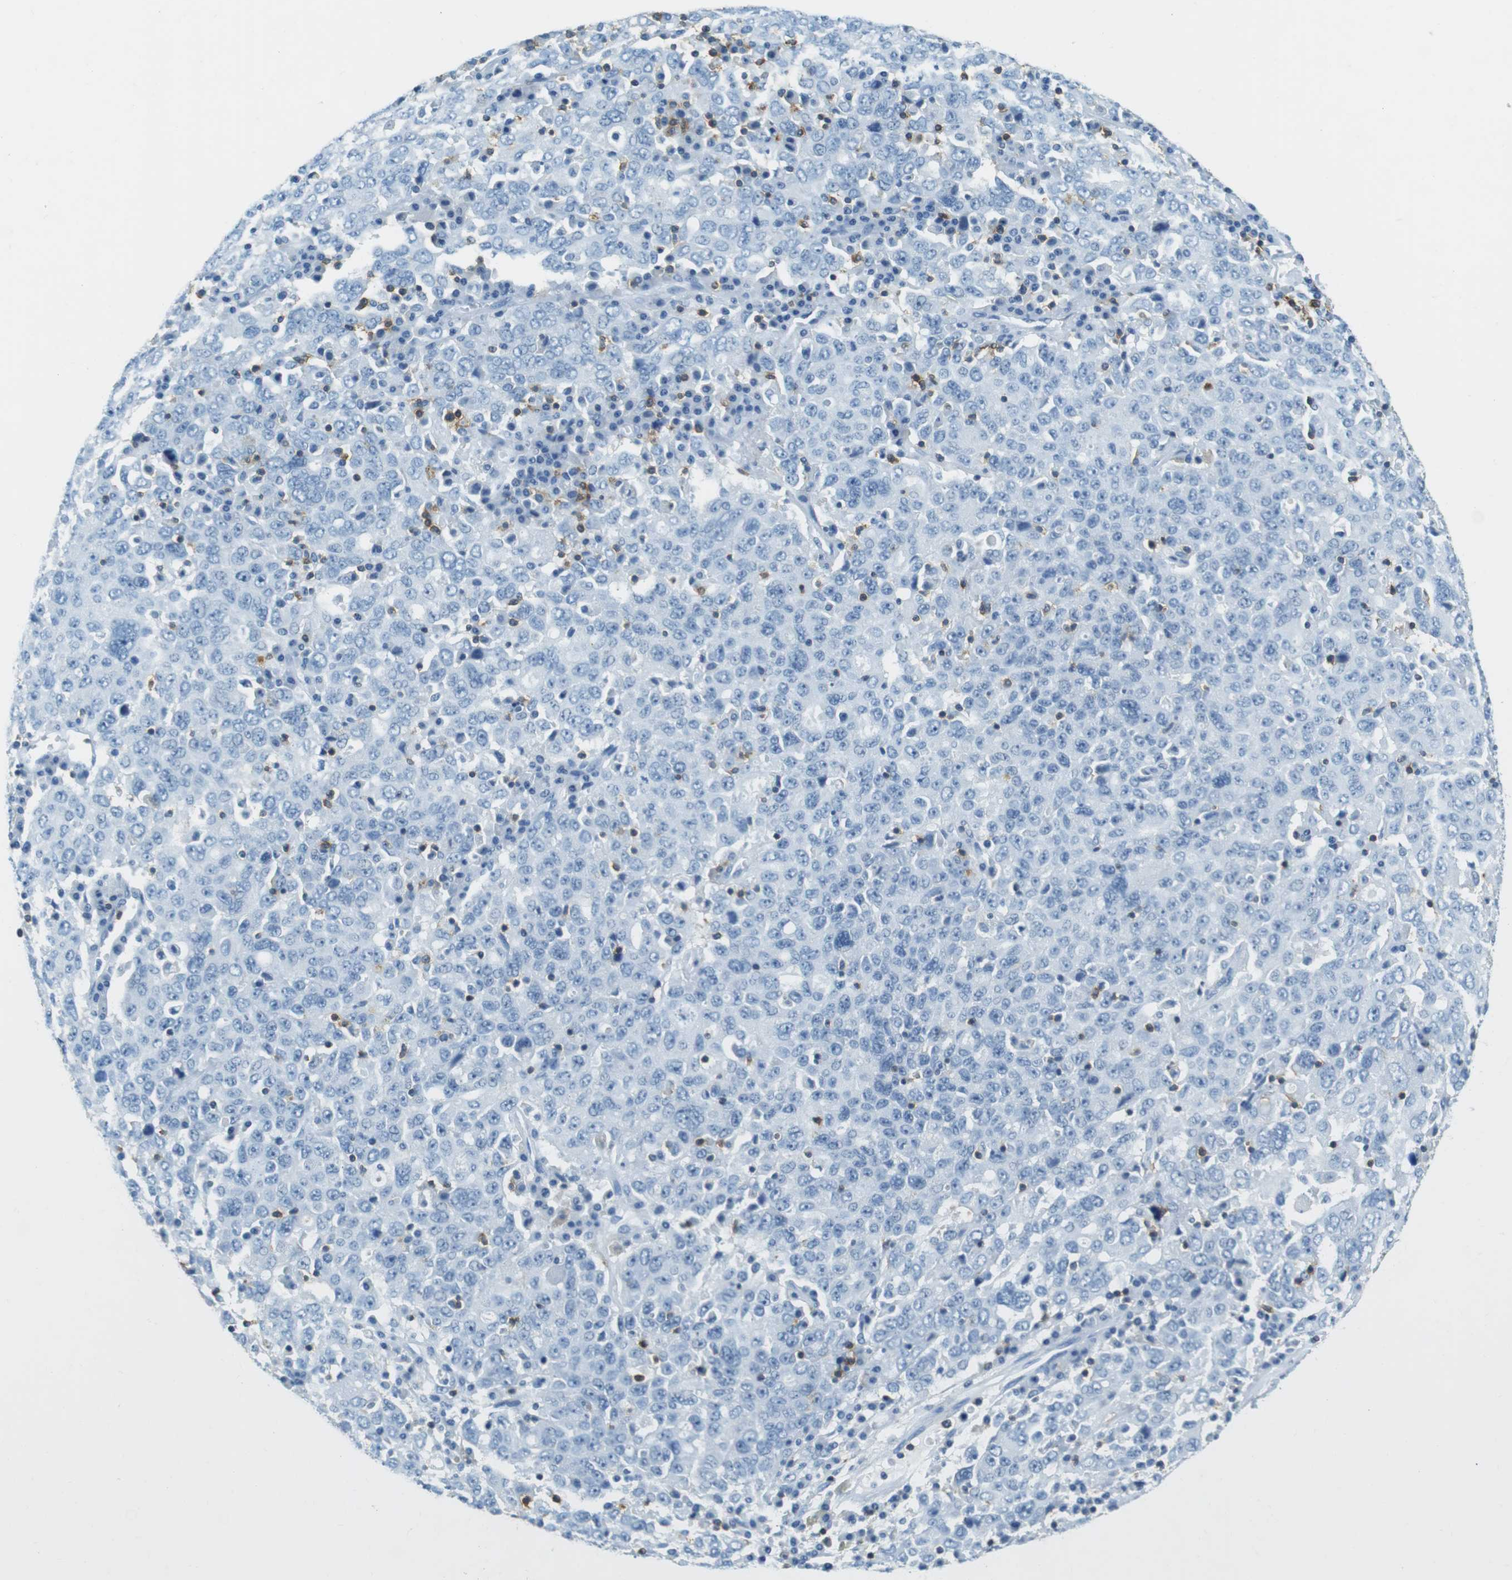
{"staining": {"intensity": "negative", "quantity": "none", "location": "none"}, "tissue": "ovarian cancer", "cell_type": "Tumor cells", "image_type": "cancer", "snomed": [{"axis": "morphology", "description": "Carcinoma, endometroid"}, {"axis": "topography", "description": "Ovary"}], "caption": "High power microscopy histopathology image of an IHC micrograph of ovarian cancer (endometroid carcinoma), revealing no significant positivity in tumor cells.", "gene": "LAT", "patient": {"sex": "female", "age": 62}}